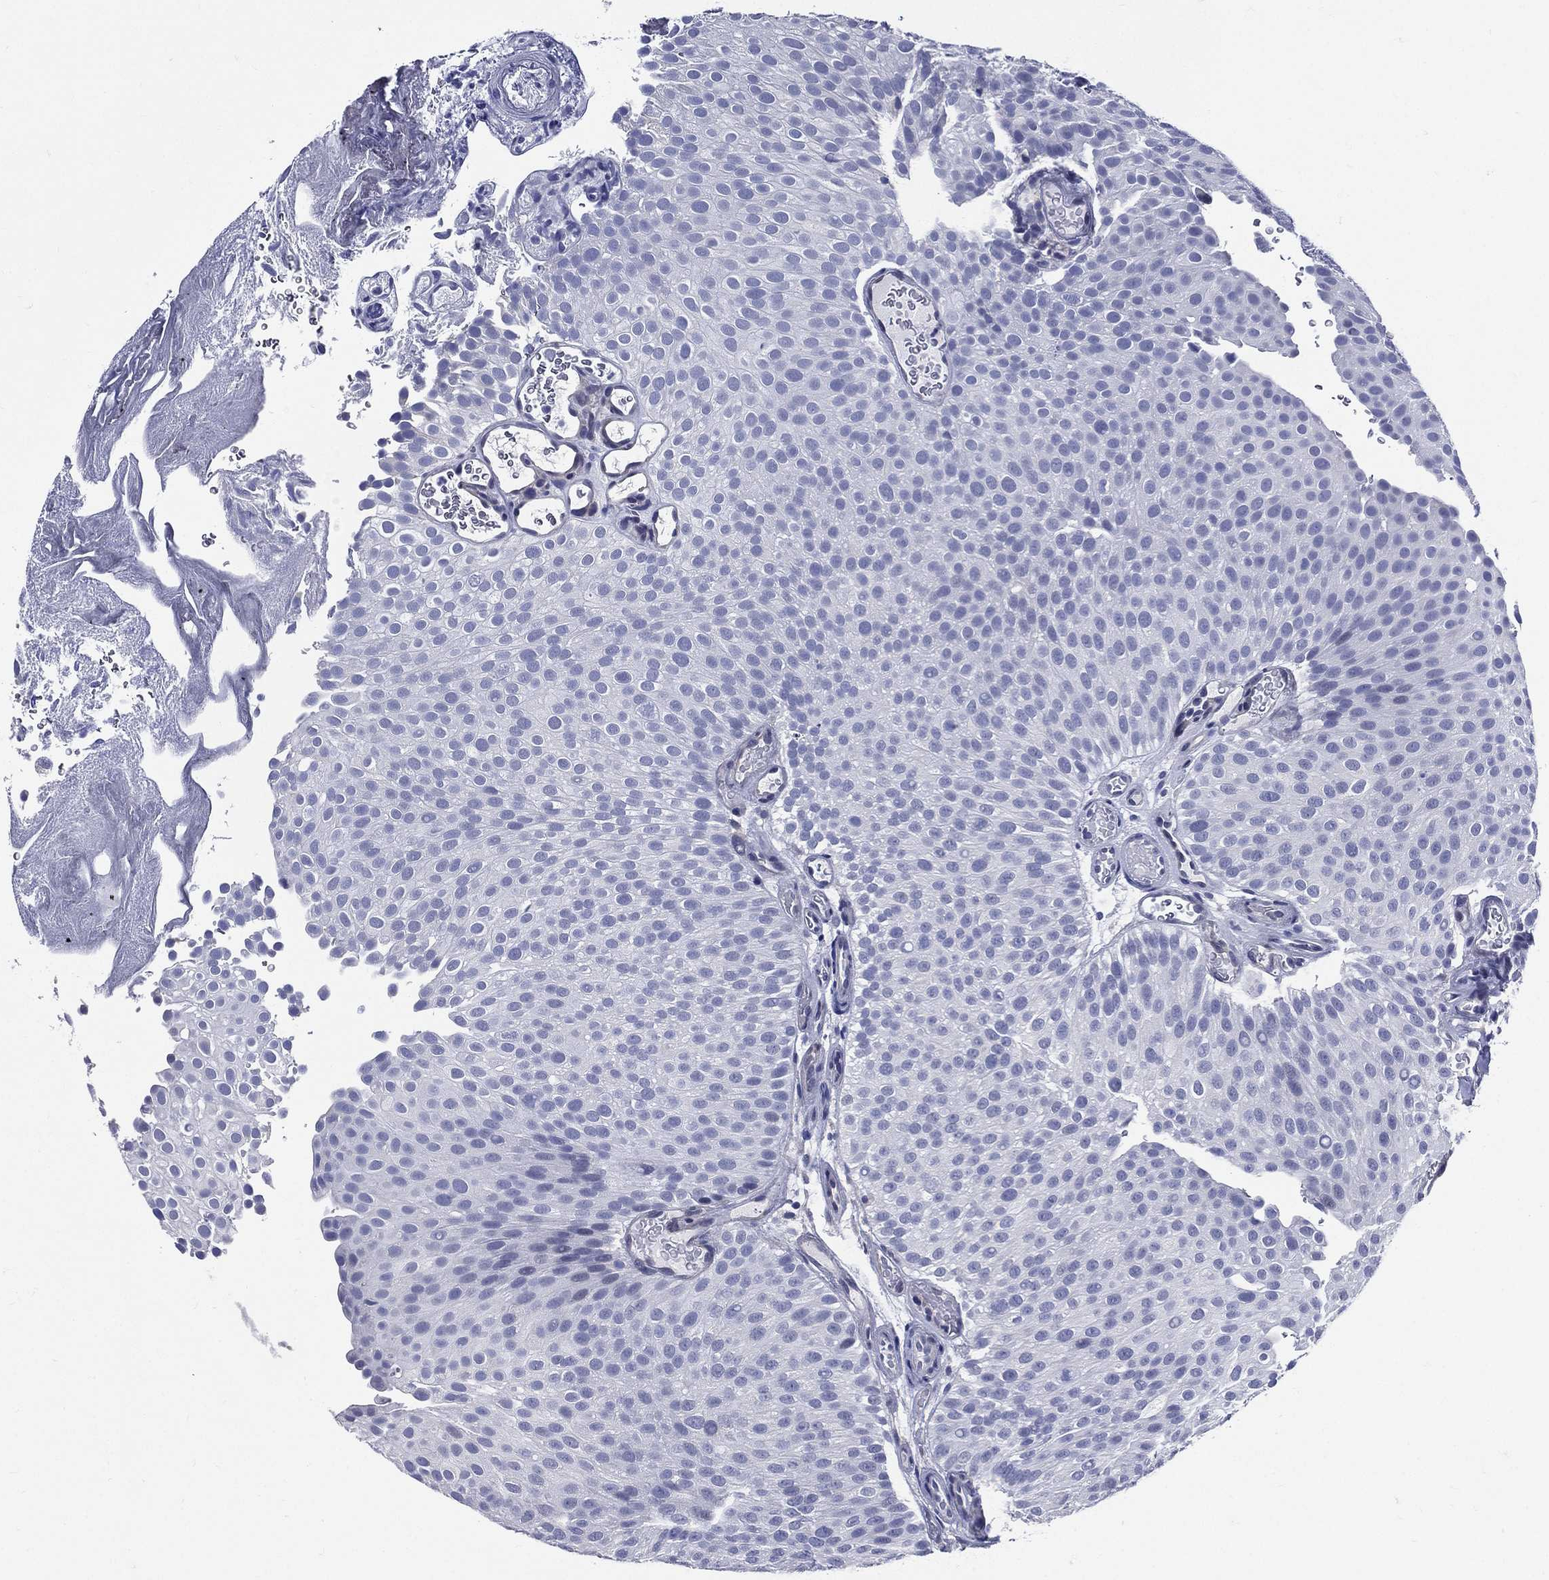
{"staining": {"intensity": "negative", "quantity": "none", "location": "none"}, "tissue": "urothelial cancer", "cell_type": "Tumor cells", "image_type": "cancer", "snomed": [{"axis": "morphology", "description": "Urothelial carcinoma, Low grade"}, {"axis": "topography", "description": "Urinary bladder"}], "caption": "Tumor cells are negative for protein expression in human urothelial cancer.", "gene": "DPYS", "patient": {"sex": "male", "age": 78}}